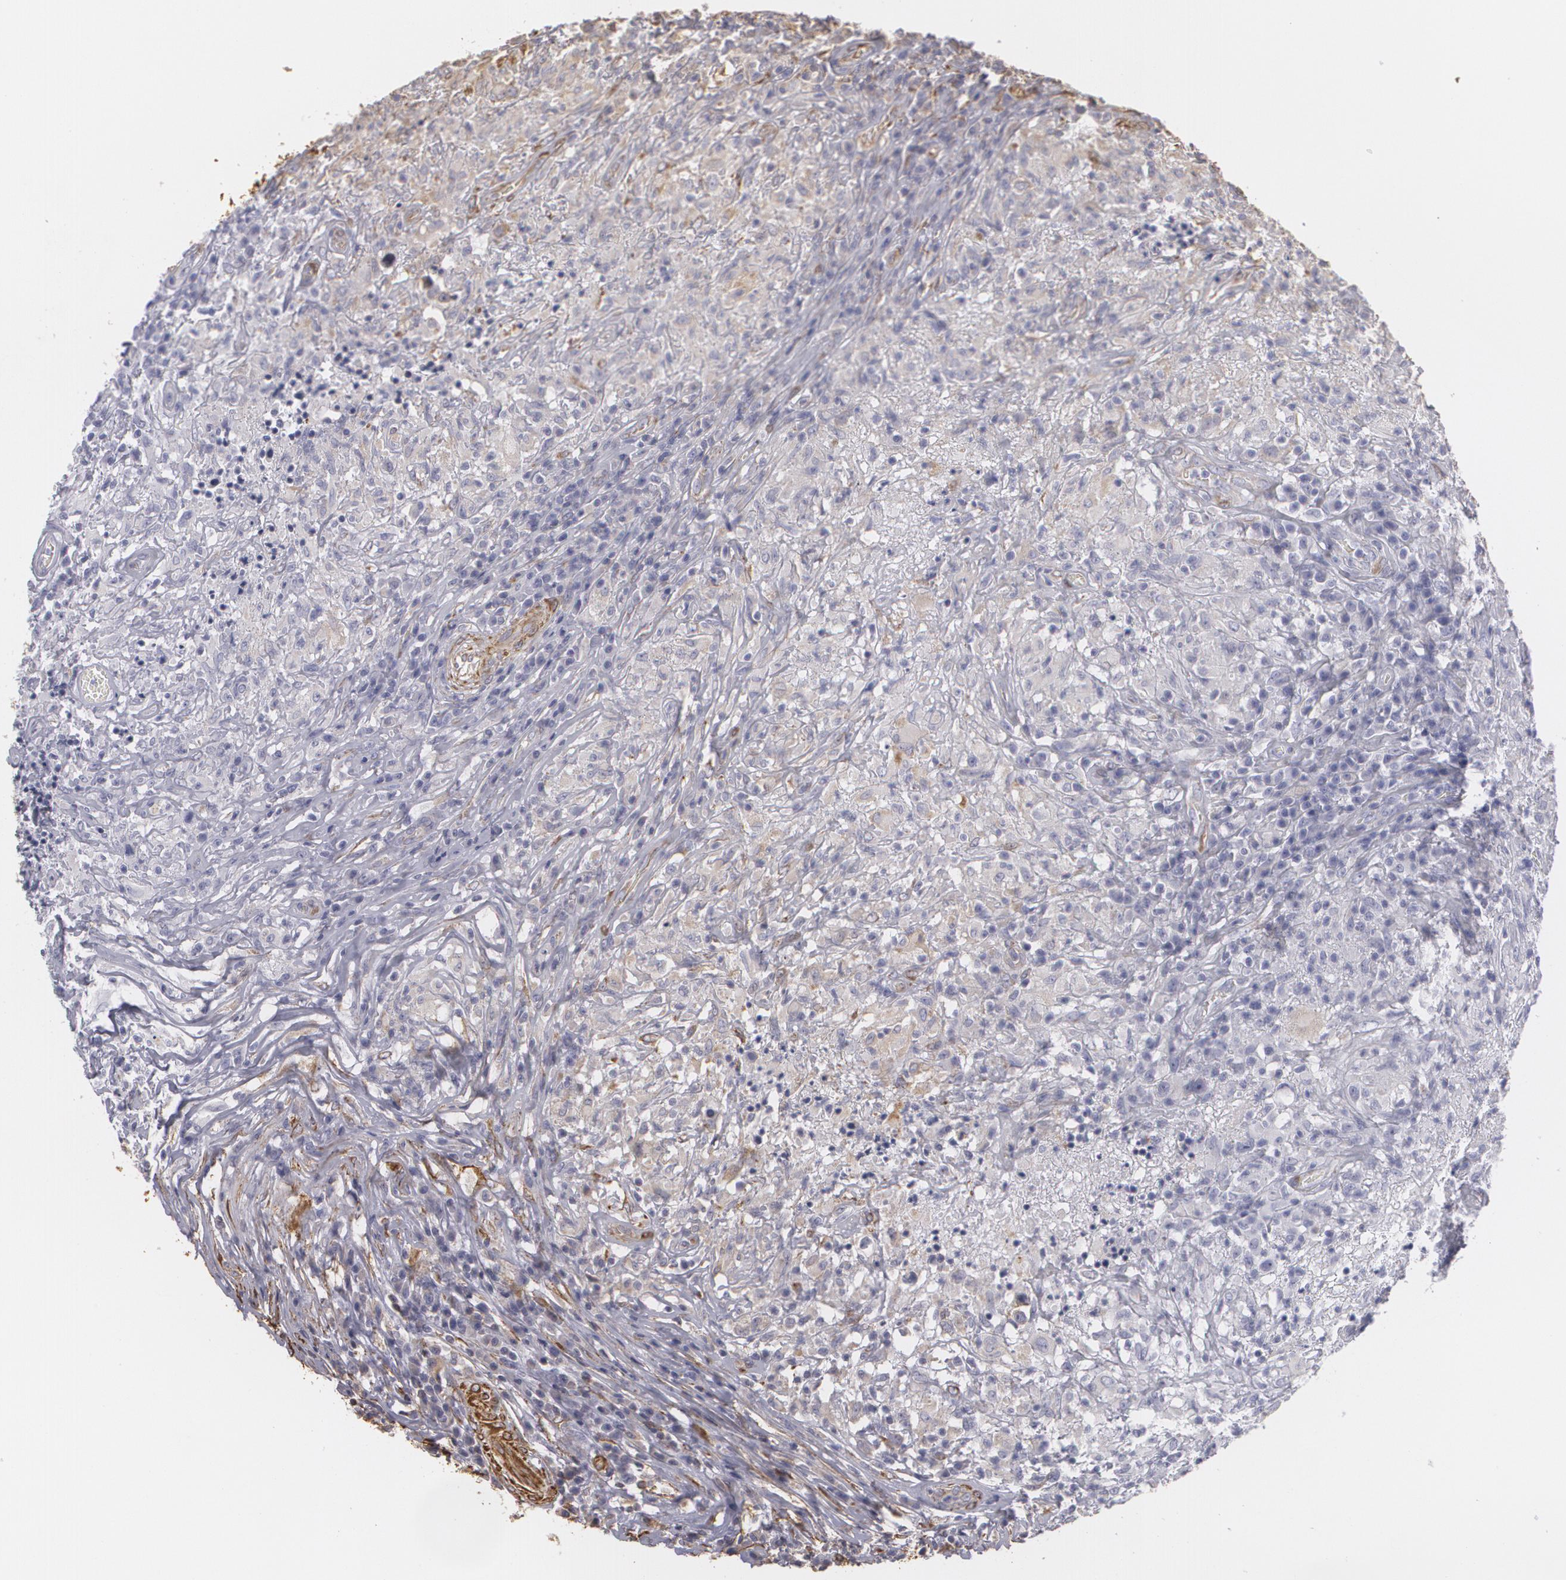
{"staining": {"intensity": "weak", "quantity": "25%-75%", "location": "cytoplasmic/membranous"}, "tissue": "testis cancer", "cell_type": "Tumor cells", "image_type": "cancer", "snomed": [{"axis": "morphology", "description": "Seminoma, NOS"}, {"axis": "topography", "description": "Testis"}], "caption": "Testis seminoma stained with a brown dye displays weak cytoplasmic/membranous positive expression in about 25%-75% of tumor cells.", "gene": "CYB5R3", "patient": {"sex": "male", "age": 34}}